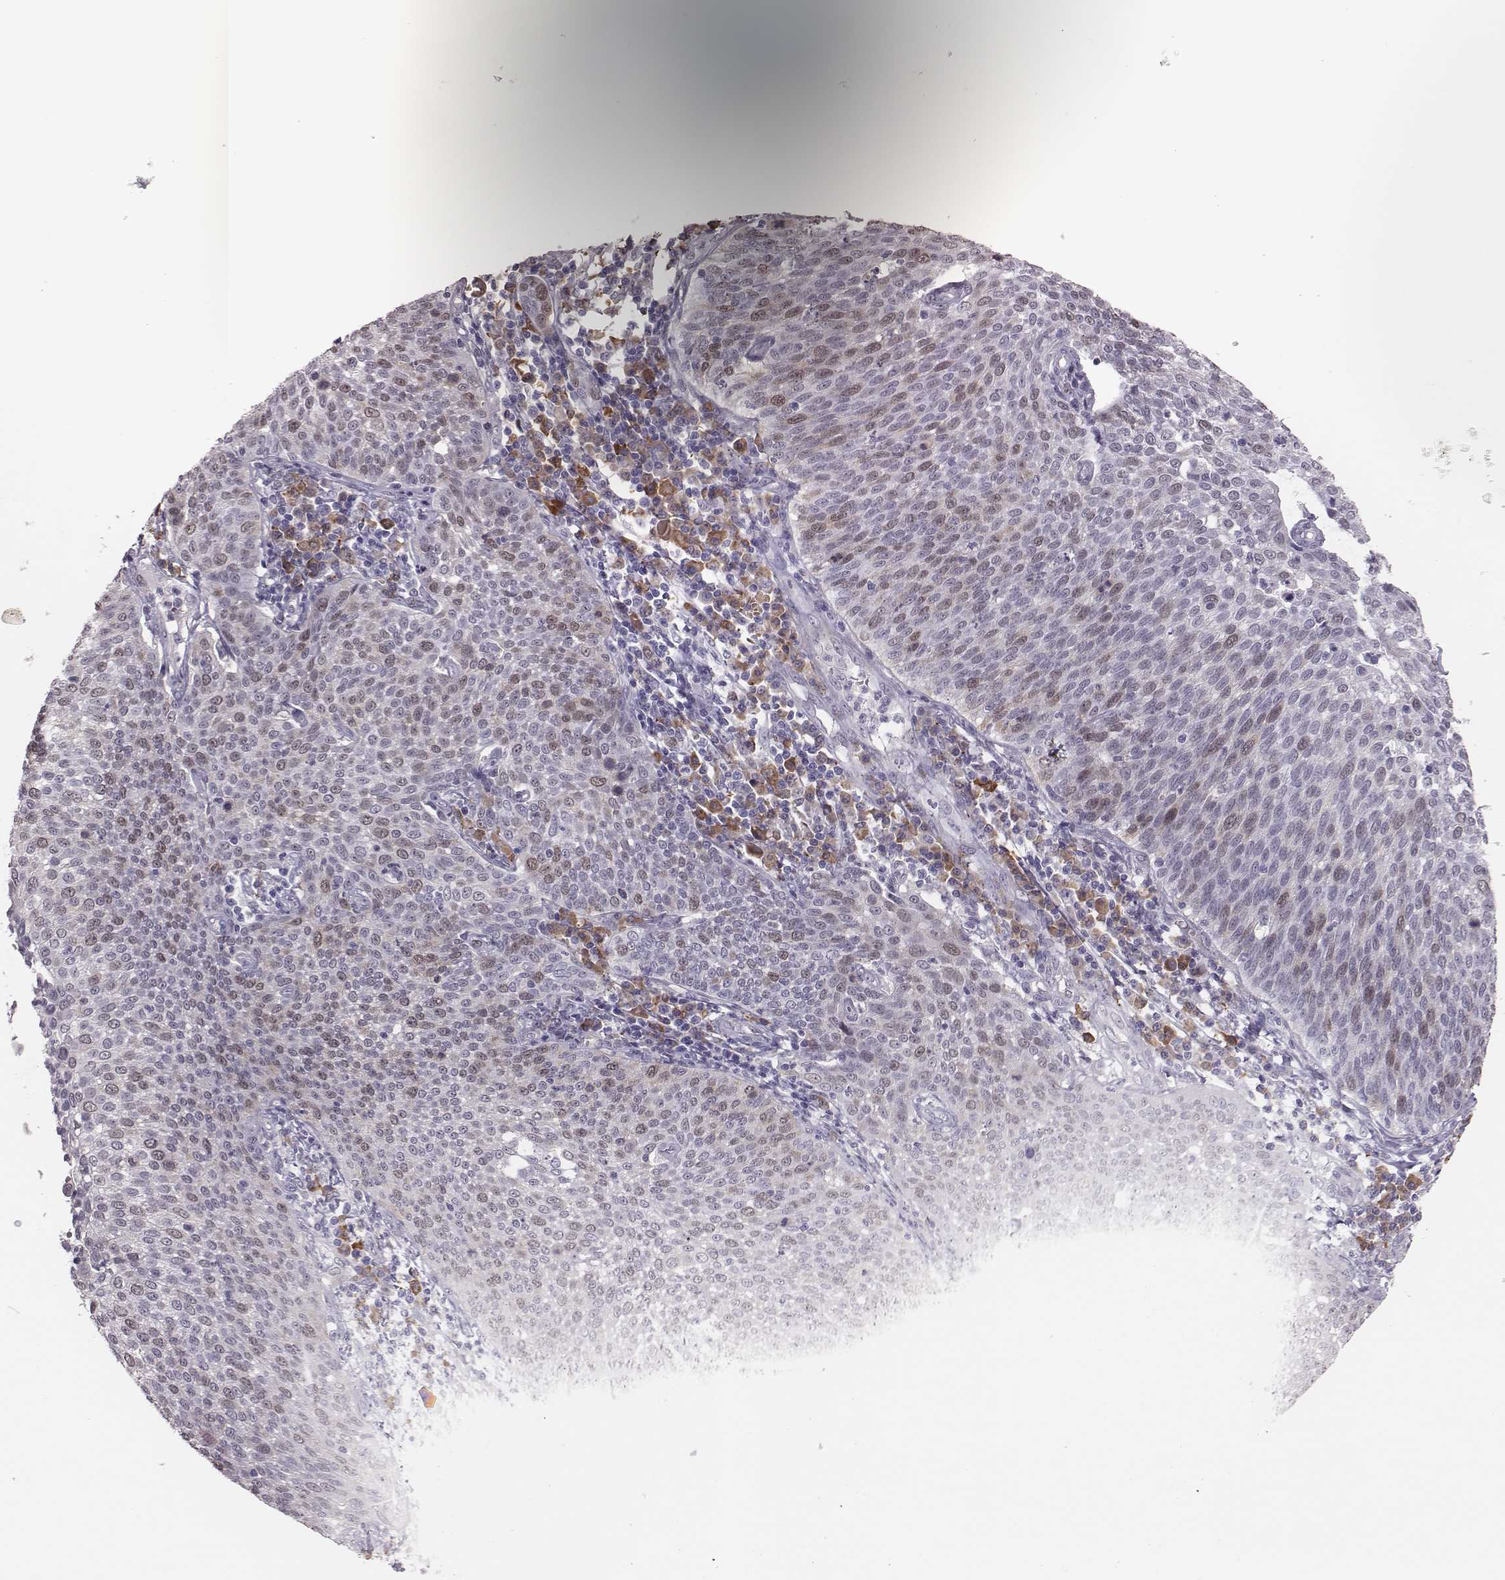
{"staining": {"intensity": "weak", "quantity": "25%-75%", "location": "cytoplasmic/membranous,nuclear"}, "tissue": "cervical cancer", "cell_type": "Tumor cells", "image_type": "cancer", "snomed": [{"axis": "morphology", "description": "Squamous cell carcinoma, NOS"}, {"axis": "topography", "description": "Cervix"}], "caption": "Cervical cancer stained with a brown dye reveals weak cytoplasmic/membranous and nuclear positive positivity in approximately 25%-75% of tumor cells.", "gene": "PBK", "patient": {"sex": "female", "age": 34}}